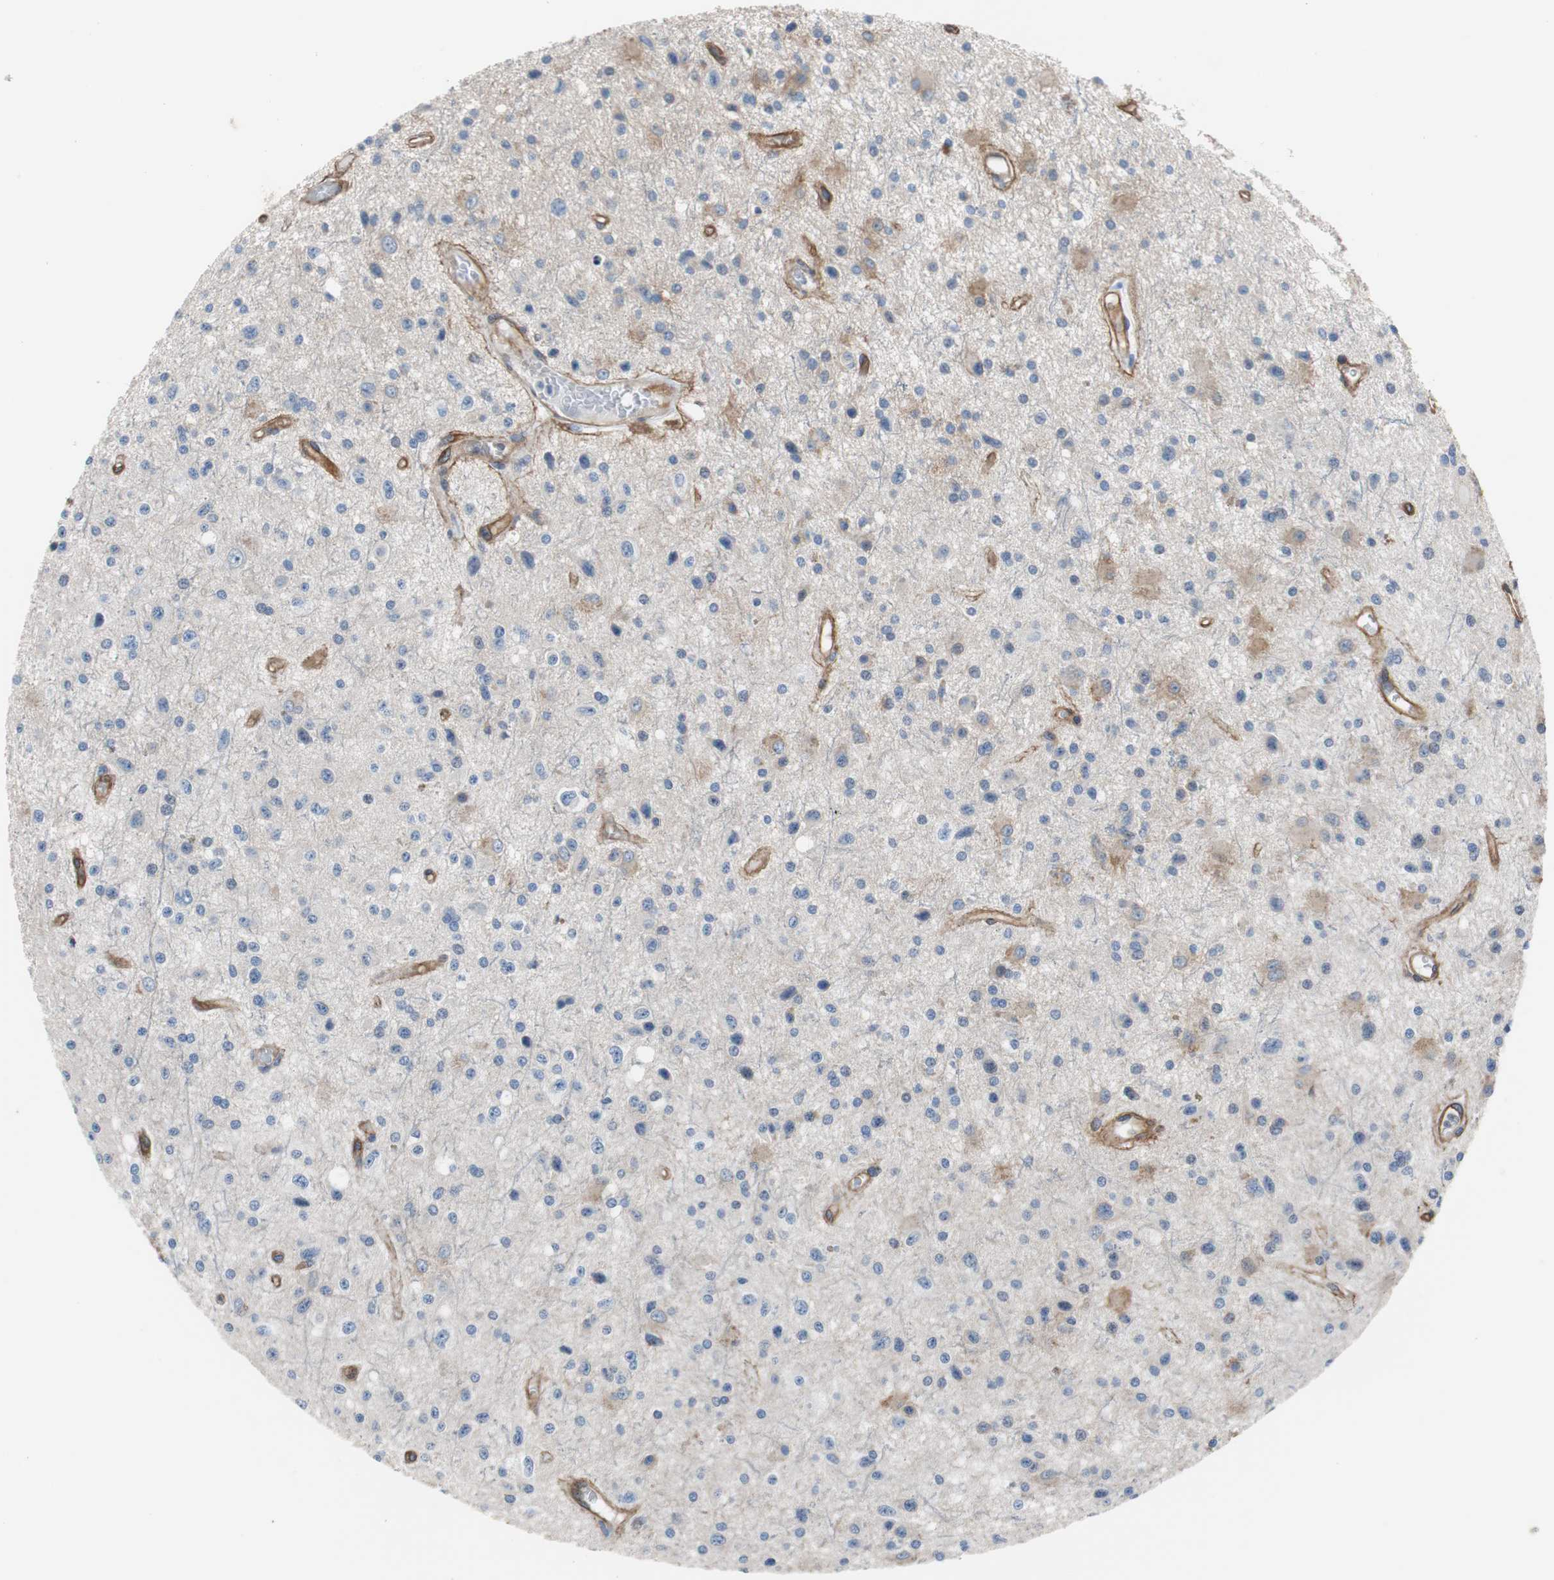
{"staining": {"intensity": "weak", "quantity": "<25%", "location": "cytoplasmic/membranous"}, "tissue": "glioma", "cell_type": "Tumor cells", "image_type": "cancer", "snomed": [{"axis": "morphology", "description": "Glioma, malignant, Low grade"}, {"axis": "topography", "description": "Brain"}], "caption": "Histopathology image shows no protein staining in tumor cells of low-grade glioma (malignant) tissue. (DAB IHC, high magnification).", "gene": "KIF3B", "patient": {"sex": "male", "age": 58}}